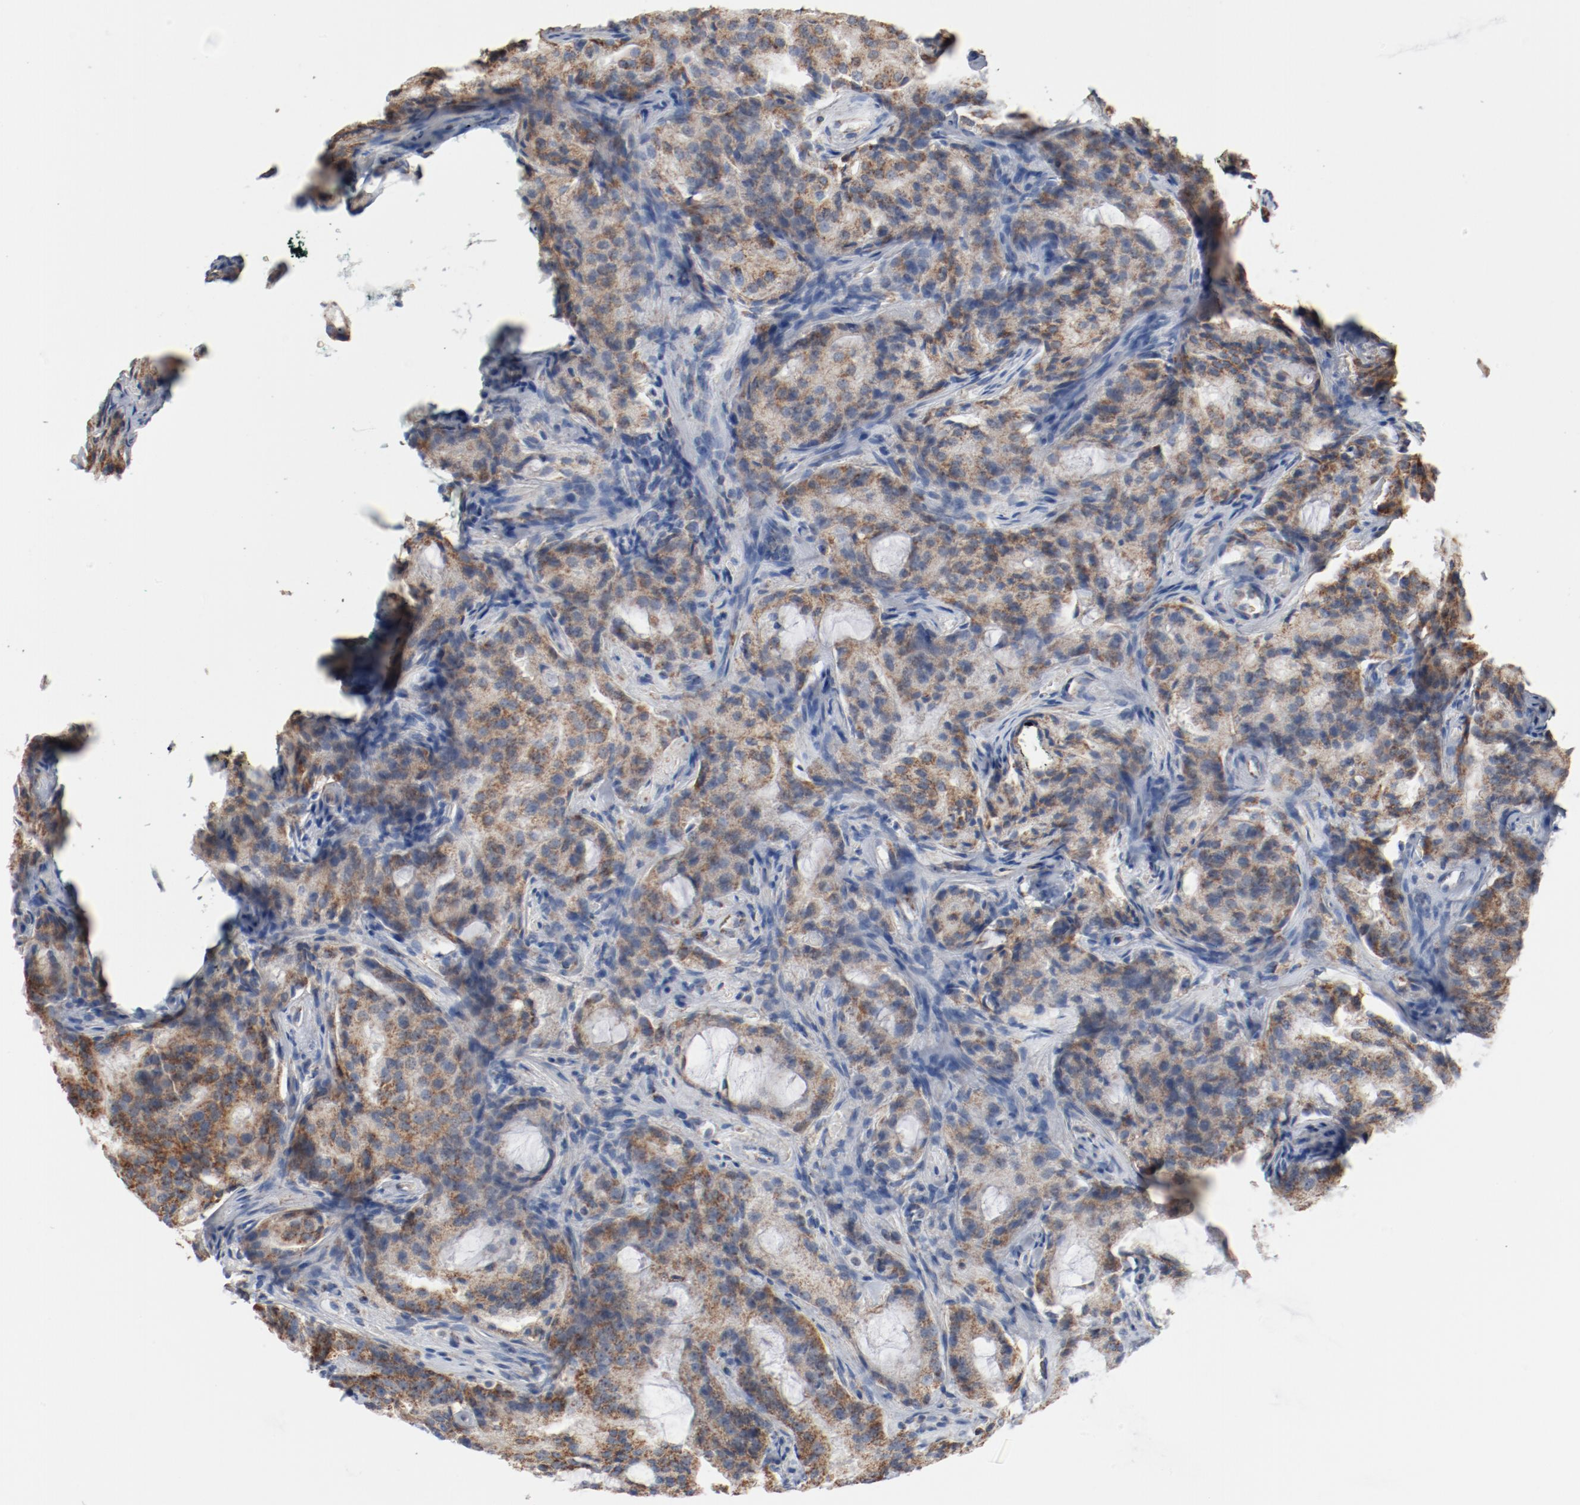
{"staining": {"intensity": "moderate", "quantity": ">75%", "location": "cytoplasmic/membranous"}, "tissue": "prostate cancer", "cell_type": "Tumor cells", "image_type": "cancer", "snomed": [{"axis": "morphology", "description": "Adenocarcinoma, High grade"}, {"axis": "topography", "description": "Prostate"}], "caption": "Brown immunohistochemical staining in prostate cancer (adenocarcinoma (high-grade)) shows moderate cytoplasmic/membranous positivity in about >75% of tumor cells. (Brightfield microscopy of DAB IHC at high magnification).", "gene": "NDUFB8", "patient": {"sex": "male", "age": 72}}